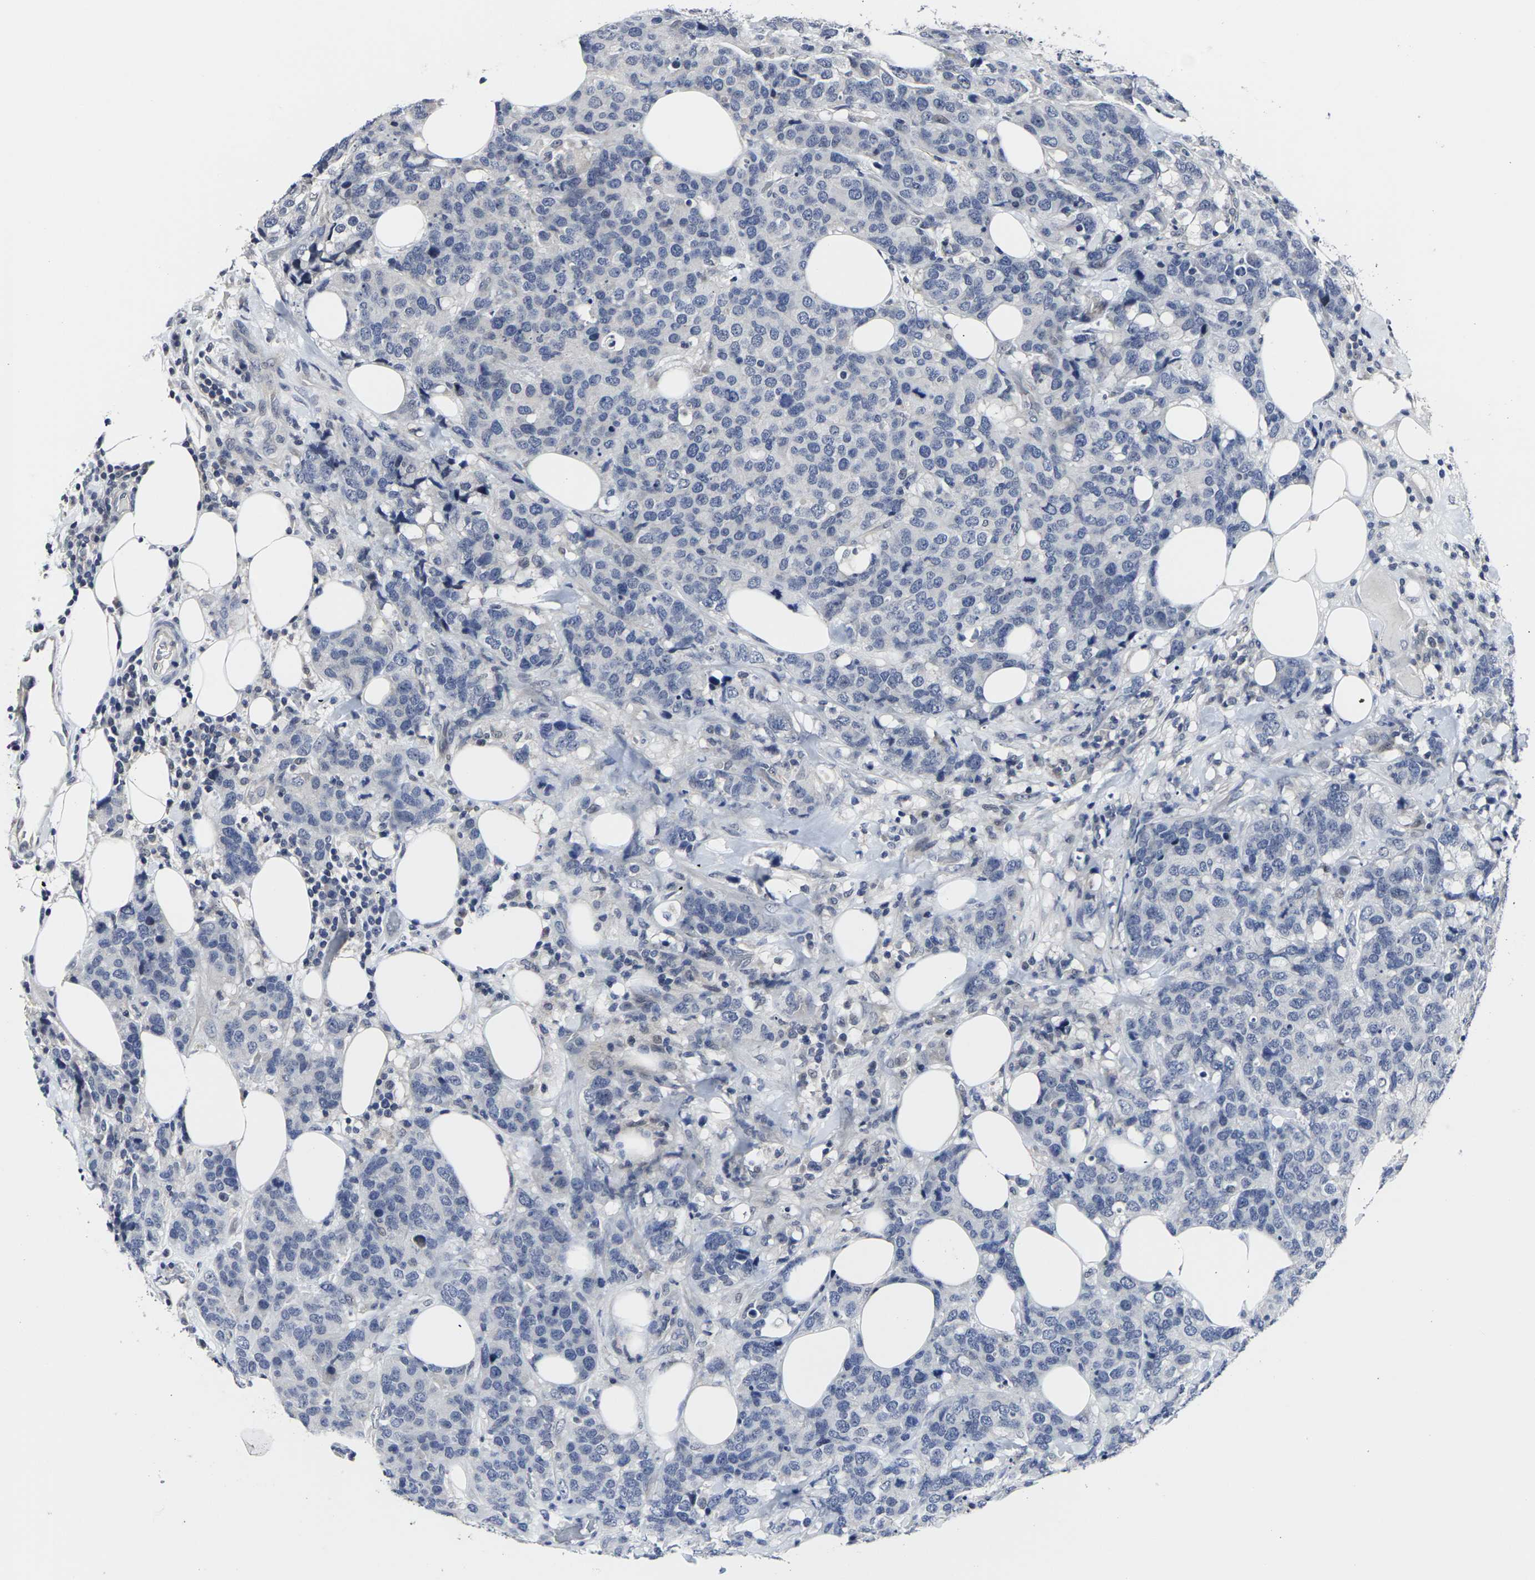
{"staining": {"intensity": "negative", "quantity": "none", "location": "none"}, "tissue": "breast cancer", "cell_type": "Tumor cells", "image_type": "cancer", "snomed": [{"axis": "morphology", "description": "Lobular carcinoma"}, {"axis": "topography", "description": "Breast"}], "caption": "The histopathology image demonstrates no significant staining in tumor cells of breast cancer.", "gene": "MSANTD4", "patient": {"sex": "female", "age": 59}}